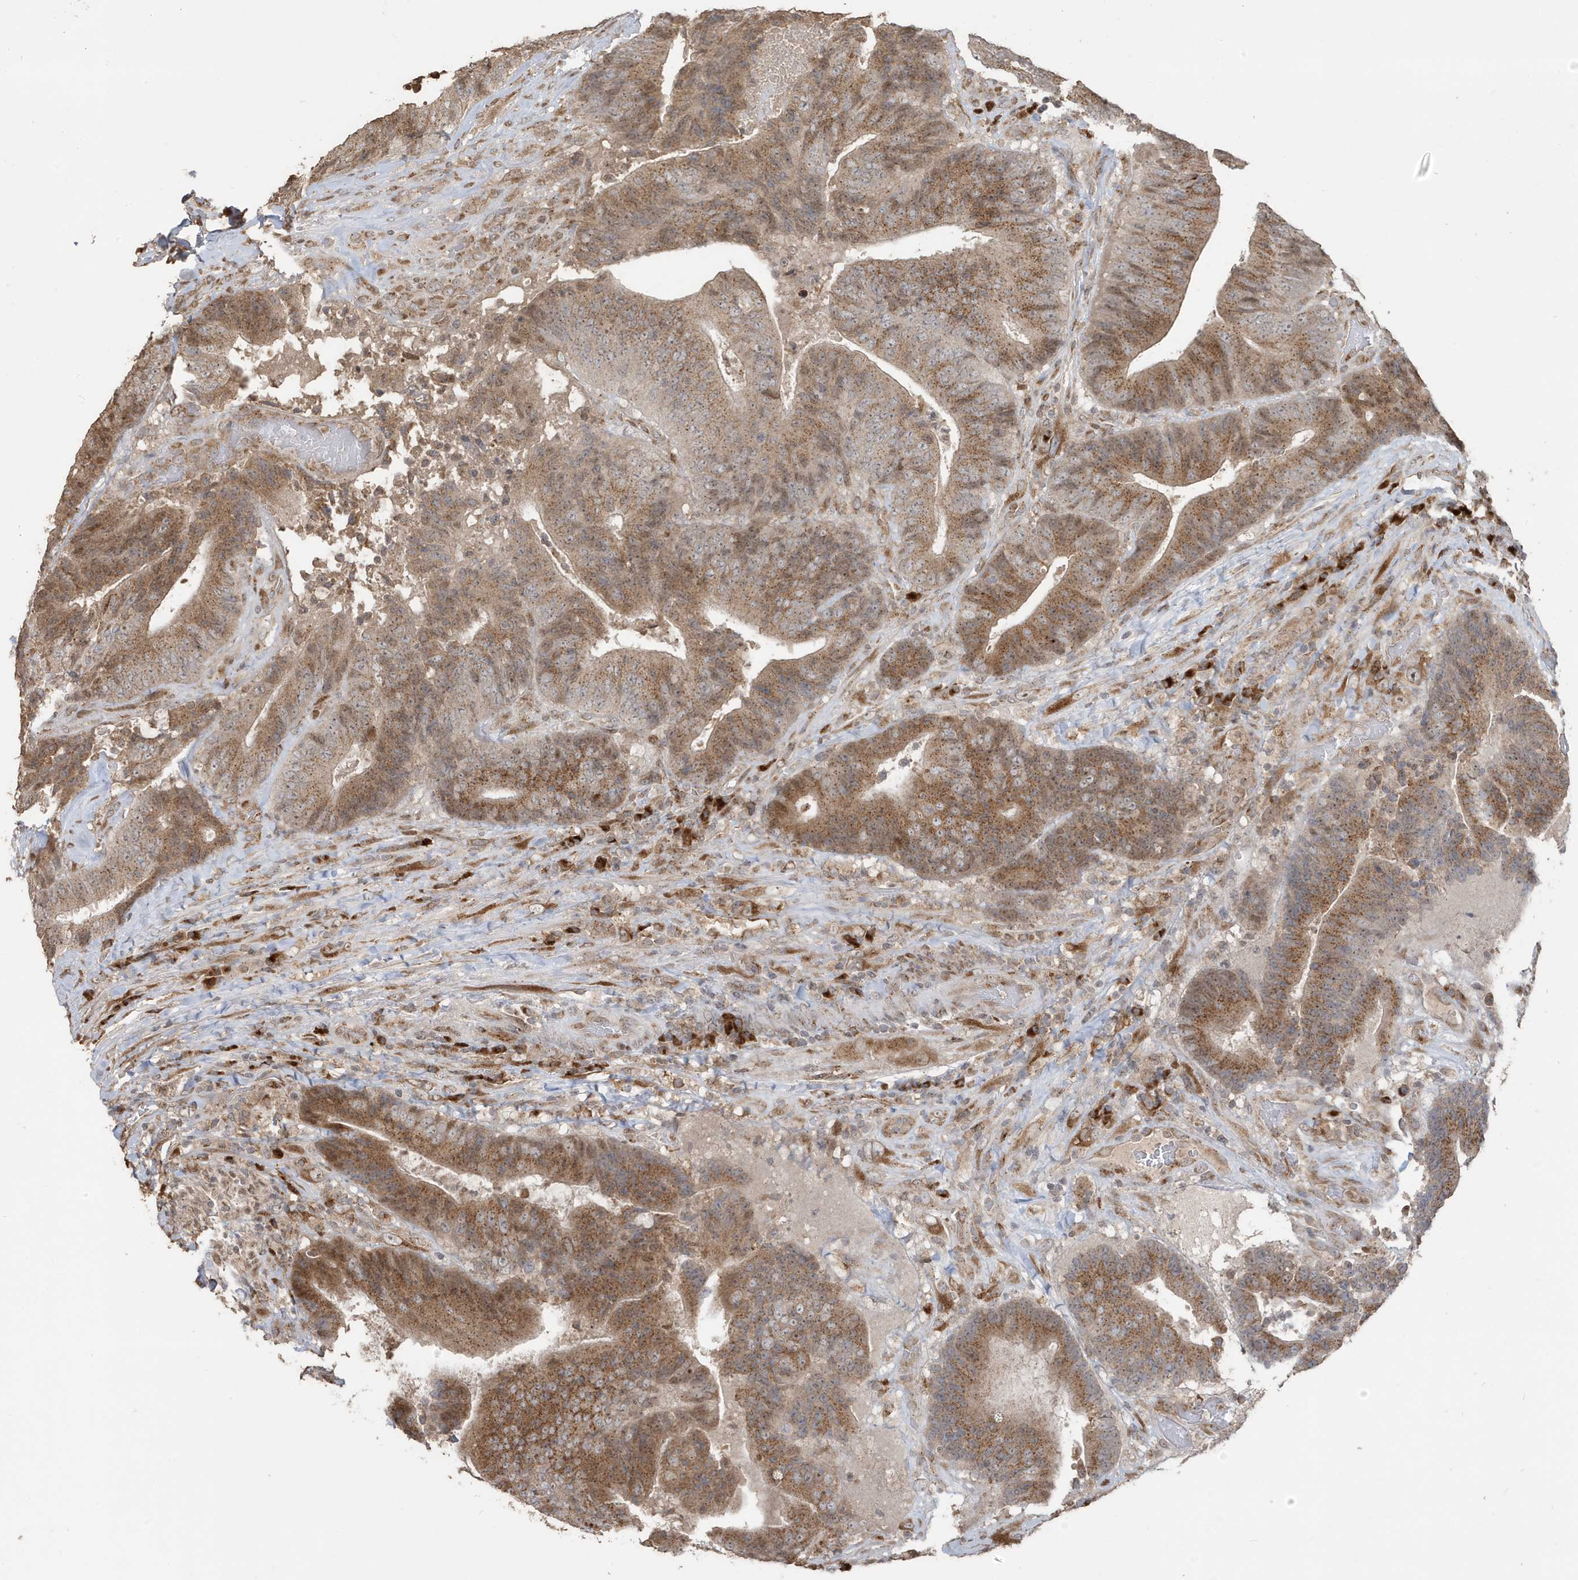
{"staining": {"intensity": "moderate", "quantity": ">75%", "location": "cytoplasmic/membranous"}, "tissue": "colorectal cancer", "cell_type": "Tumor cells", "image_type": "cancer", "snomed": [{"axis": "morphology", "description": "Adenocarcinoma, NOS"}, {"axis": "topography", "description": "Rectum"}], "caption": "A brown stain labels moderate cytoplasmic/membranous staining of a protein in colorectal adenocarcinoma tumor cells. The protein is shown in brown color, while the nuclei are stained blue.", "gene": "RER1", "patient": {"sex": "male", "age": 72}}